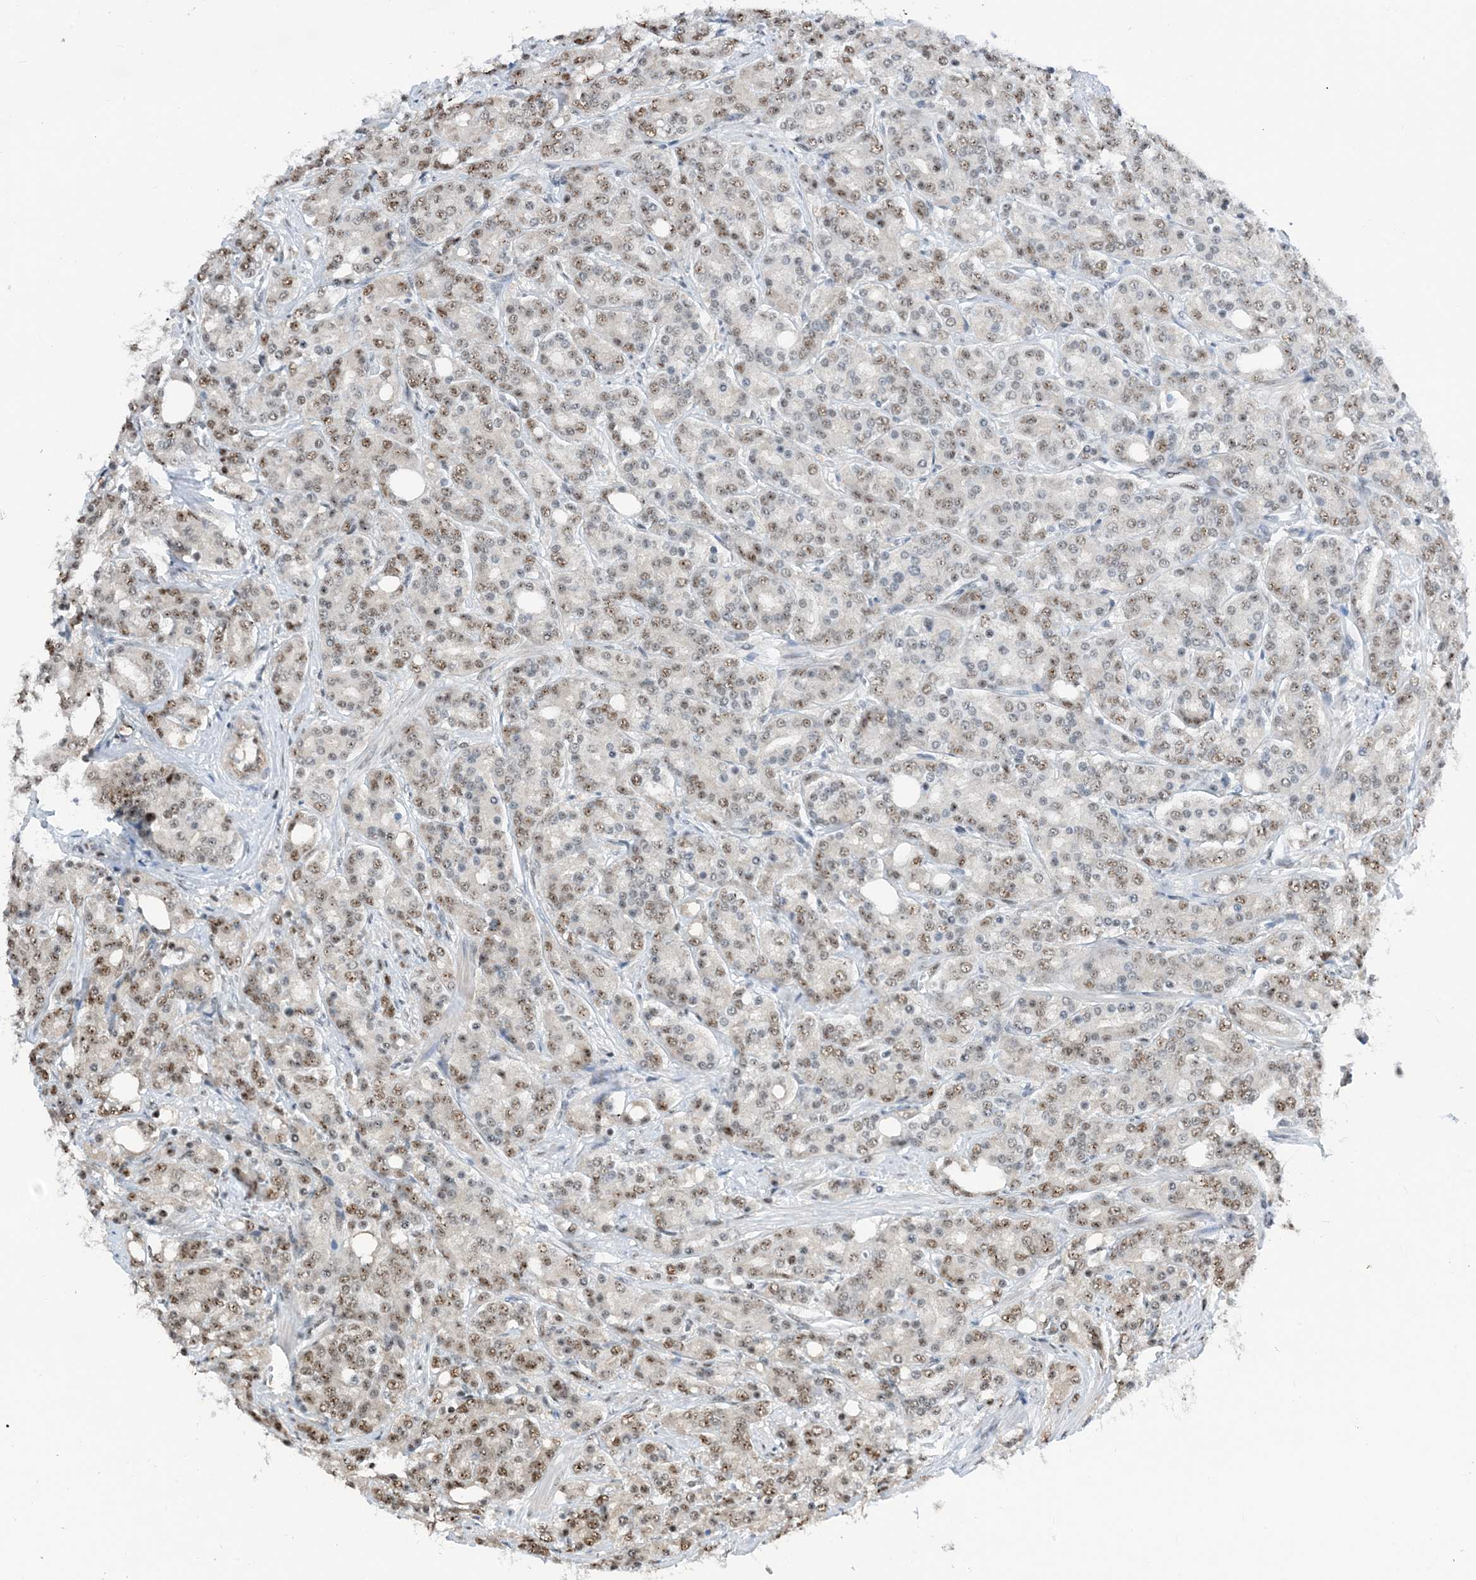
{"staining": {"intensity": "moderate", "quantity": "25%-75%", "location": "nuclear"}, "tissue": "prostate cancer", "cell_type": "Tumor cells", "image_type": "cancer", "snomed": [{"axis": "morphology", "description": "Adenocarcinoma, High grade"}, {"axis": "topography", "description": "Prostate"}], "caption": "High-power microscopy captured an immunohistochemistry image of prostate cancer, revealing moderate nuclear expression in approximately 25%-75% of tumor cells.", "gene": "HEMK1", "patient": {"sex": "male", "age": 62}}